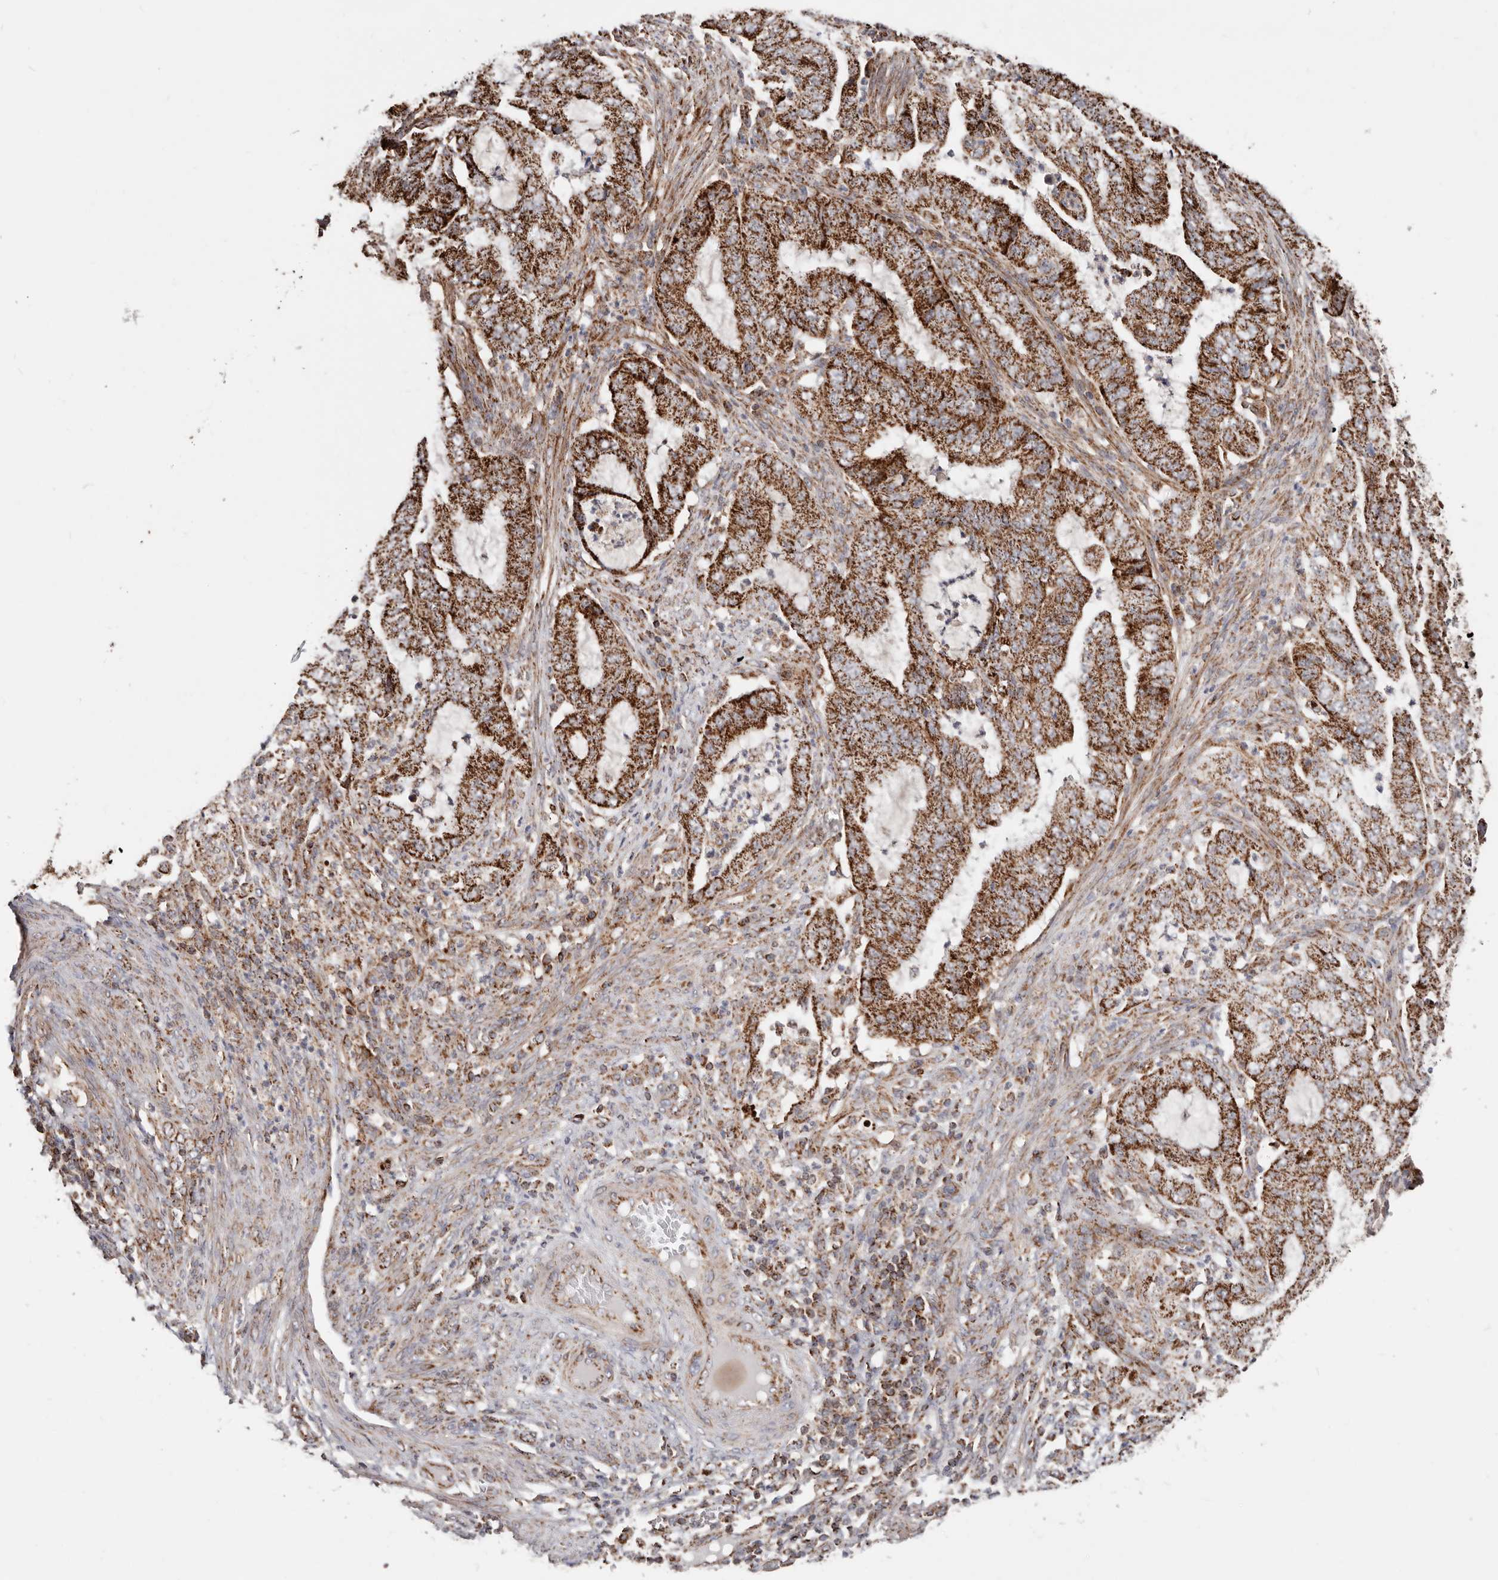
{"staining": {"intensity": "strong", "quantity": ">75%", "location": "cytoplasmic/membranous"}, "tissue": "endometrial cancer", "cell_type": "Tumor cells", "image_type": "cancer", "snomed": [{"axis": "morphology", "description": "Adenocarcinoma, NOS"}, {"axis": "topography", "description": "Endometrium"}], "caption": "Immunohistochemical staining of endometrial adenocarcinoma displays high levels of strong cytoplasmic/membranous positivity in approximately >75% of tumor cells. Using DAB (brown) and hematoxylin (blue) stains, captured at high magnification using brightfield microscopy.", "gene": "PRKACB", "patient": {"sex": "female", "age": 51}}